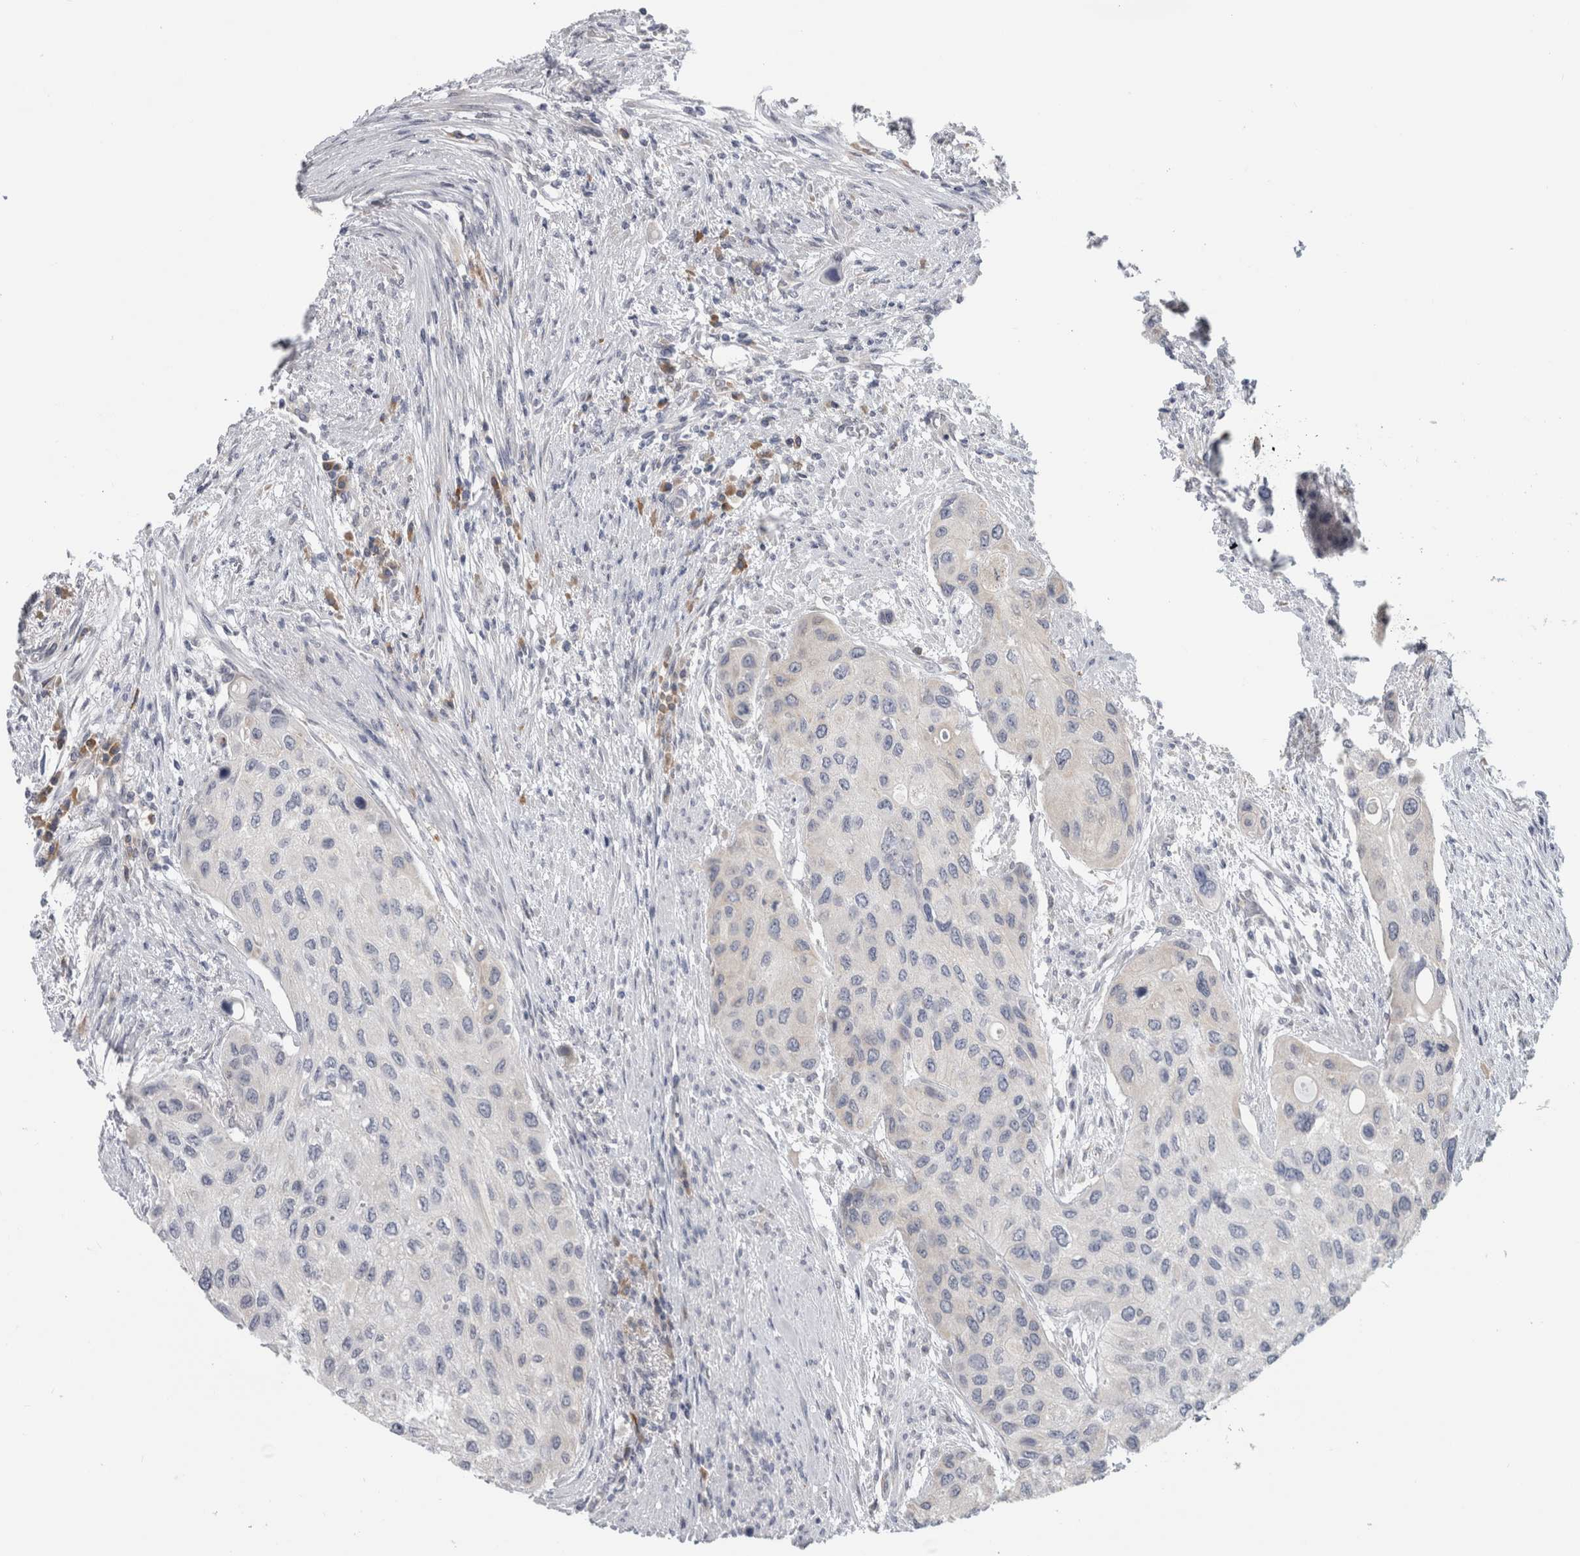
{"staining": {"intensity": "negative", "quantity": "none", "location": "none"}, "tissue": "urothelial cancer", "cell_type": "Tumor cells", "image_type": "cancer", "snomed": [{"axis": "morphology", "description": "Urothelial carcinoma, High grade"}, {"axis": "topography", "description": "Urinary bladder"}], "caption": "Immunohistochemistry (IHC) micrograph of neoplastic tissue: high-grade urothelial carcinoma stained with DAB (3,3'-diaminobenzidine) reveals no significant protein staining in tumor cells.", "gene": "TMEM242", "patient": {"sex": "female", "age": 56}}